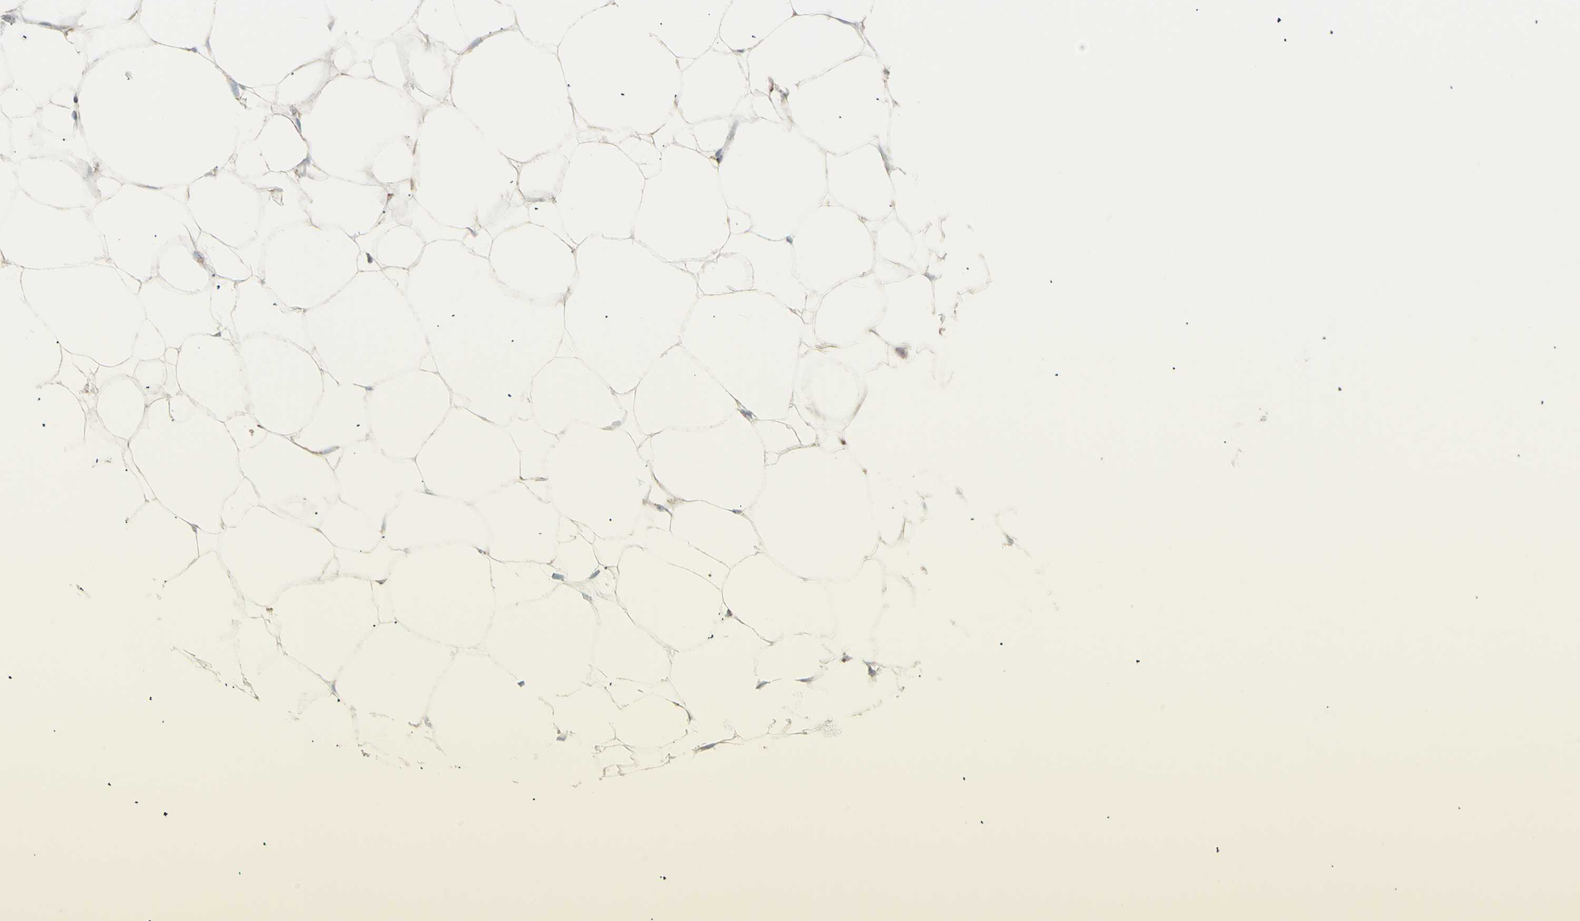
{"staining": {"intensity": "weak", "quantity": ">75%", "location": "cytoplasmic/membranous"}, "tissue": "adipose tissue", "cell_type": "Adipocytes", "image_type": "normal", "snomed": [{"axis": "morphology", "description": "Normal tissue, NOS"}, {"axis": "topography", "description": "Breast"}, {"axis": "topography", "description": "Adipose tissue"}], "caption": "Immunohistochemistry staining of benign adipose tissue, which exhibits low levels of weak cytoplasmic/membranous staining in about >75% of adipocytes indicating weak cytoplasmic/membranous protein expression. The staining was performed using DAB (3,3'-diaminobenzidine) (brown) for protein detection and nuclei were counterstained in hematoxylin (blue).", "gene": "PLGRKT", "patient": {"sex": "female", "age": 25}}